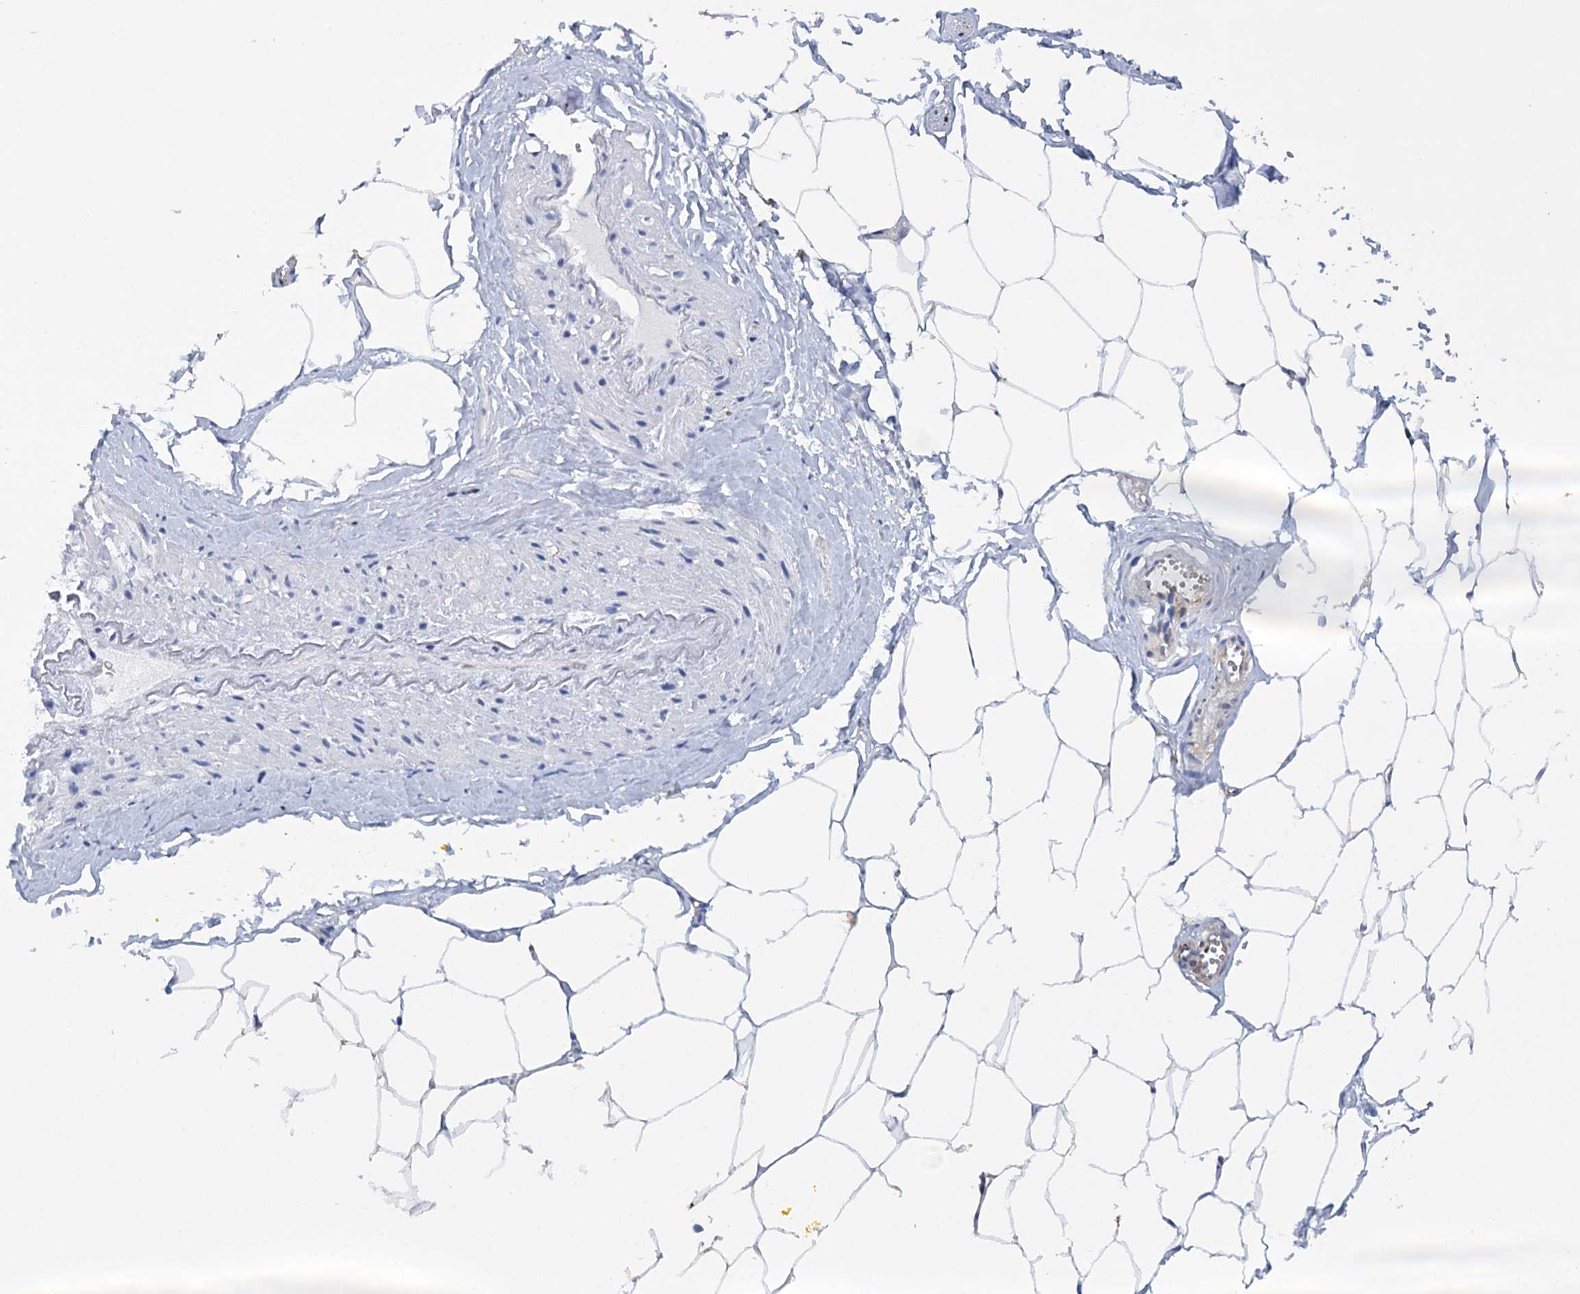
{"staining": {"intensity": "moderate", "quantity": ">75%", "location": "cytoplasmic/membranous,nuclear"}, "tissue": "adipose tissue", "cell_type": "Adipocytes", "image_type": "normal", "snomed": [{"axis": "morphology", "description": "Normal tissue, NOS"}, {"axis": "morphology", "description": "Adenocarcinoma, Low grade"}, {"axis": "topography", "description": "Prostate"}, {"axis": "topography", "description": "Peripheral nerve tissue"}], "caption": "Adipose tissue stained with DAB IHC reveals medium levels of moderate cytoplasmic/membranous,nuclear staining in approximately >75% of adipocytes. The protein is stained brown, and the nuclei are stained in blue (DAB (3,3'-diaminobenzidine) IHC with brightfield microscopy, high magnification).", "gene": "NFU1", "patient": {"sex": "male", "age": 63}}